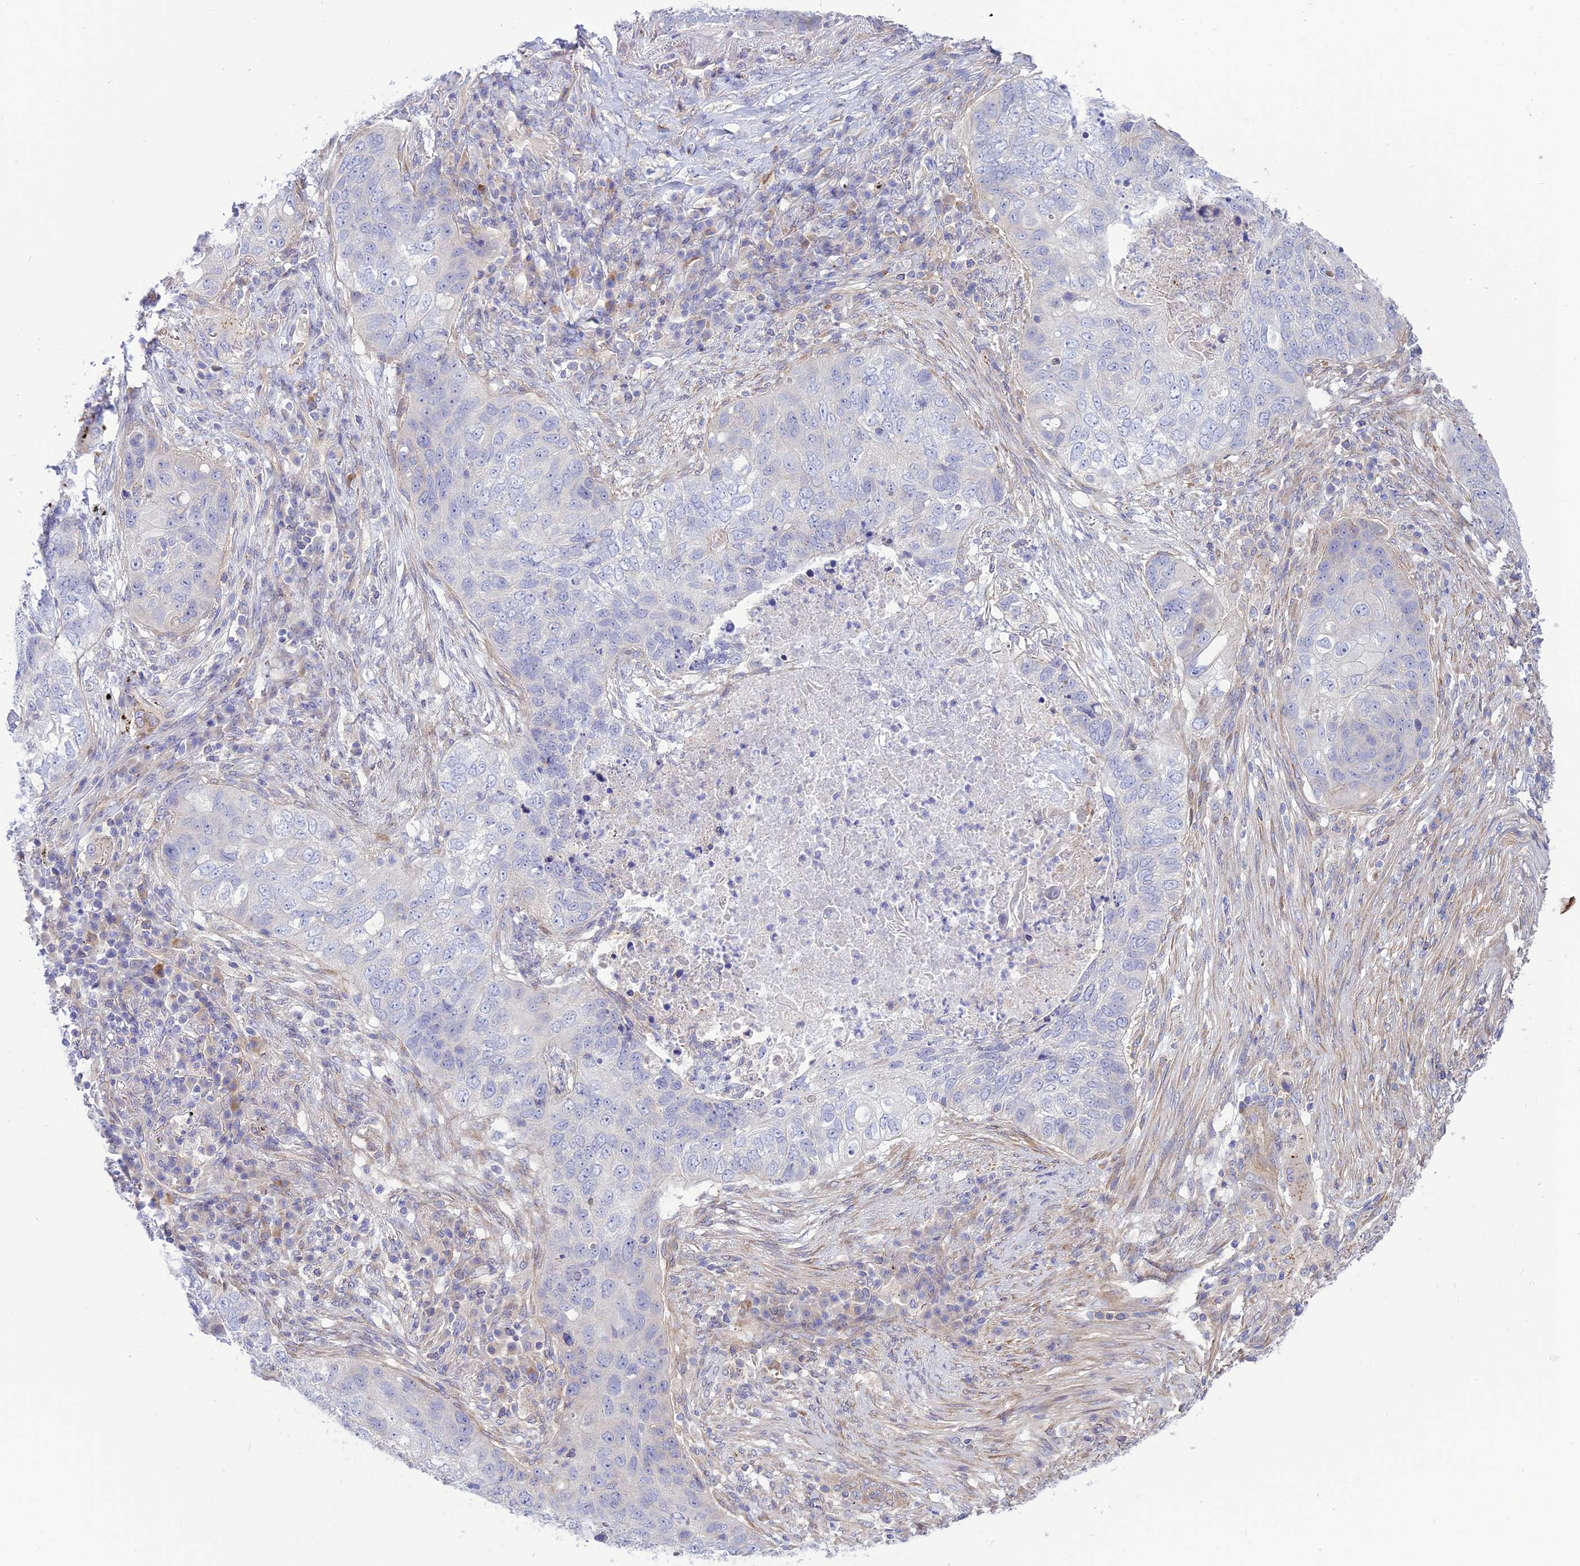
{"staining": {"intensity": "negative", "quantity": "none", "location": "none"}, "tissue": "lung cancer", "cell_type": "Tumor cells", "image_type": "cancer", "snomed": [{"axis": "morphology", "description": "Squamous cell carcinoma, NOS"}, {"axis": "topography", "description": "Lung"}], "caption": "Squamous cell carcinoma (lung) stained for a protein using immunohistochemistry (IHC) exhibits no positivity tumor cells.", "gene": "KCNAB1", "patient": {"sex": "female", "age": 63}}